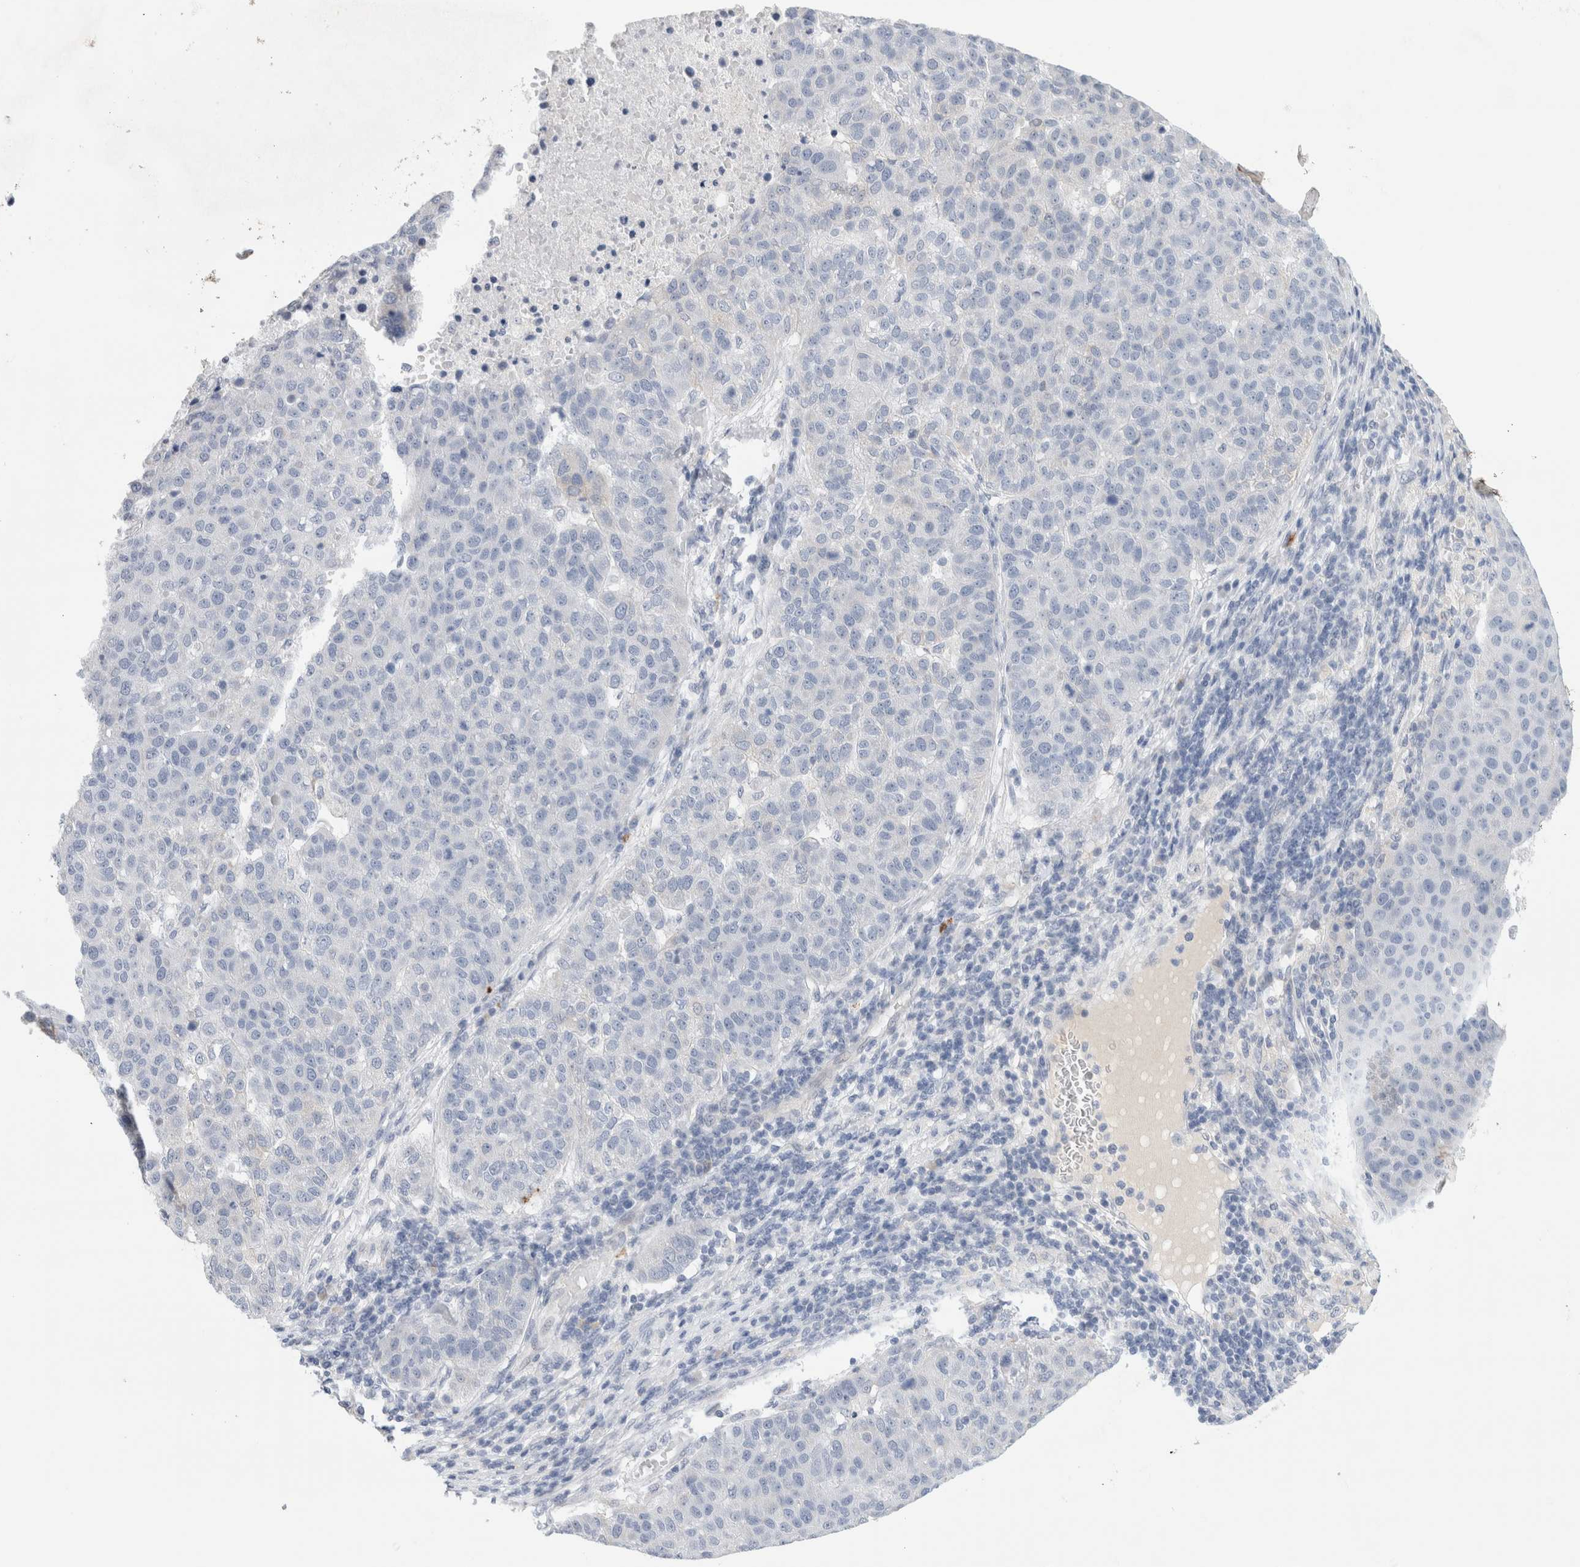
{"staining": {"intensity": "negative", "quantity": "none", "location": "none"}, "tissue": "pancreatic cancer", "cell_type": "Tumor cells", "image_type": "cancer", "snomed": [{"axis": "morphology", "description": "Adenocarcinoma, NOS"}, {"axis": "topography", "description": "Pancreas"}], "caption": "Immunohistochemical staining of adenocarcinoma (pancreatic) reveals no significant expression in tumor cells.", "gene": "SLC22A12", "patient": {"sex": "female", "age": 61}}